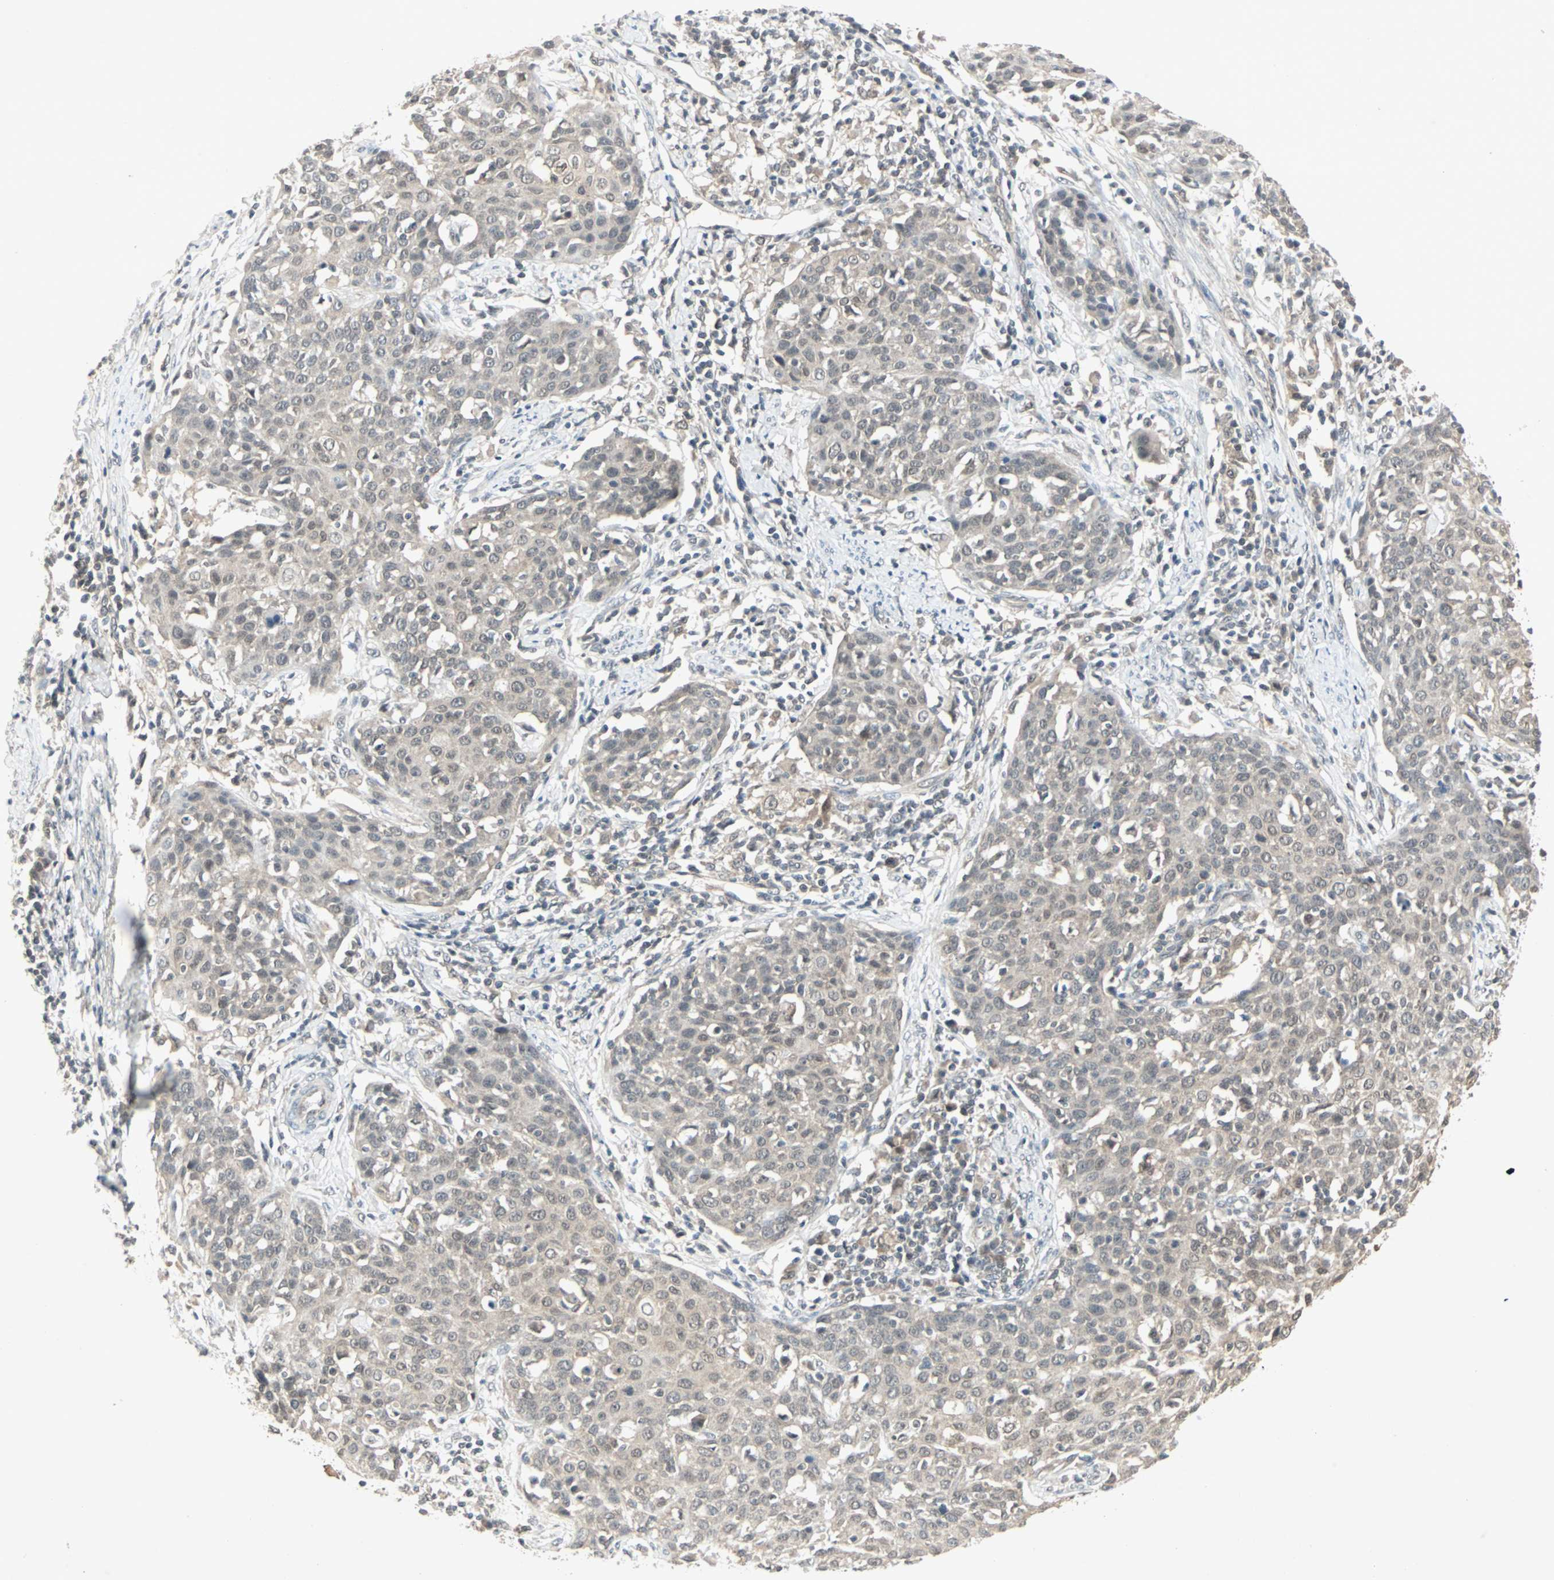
{"staining": {"intensity": "weak", "quantity": "25%-75%", "location": "cytoplasmic/membranous"}, "tissue": "cervical cancer", "cell_type": "Tumor cells", "image_type": "cancer", "snomed": [{"axis": "morphology", "description": "Squamous cell carcinoma, NOS"}, {"axis": "topography", "description": "Cervix"}], "caption": "Protein expression analysis of cervical cancer (squamous cell carcinoma) shows weak cytoplasmic/membranous expression in about 25%-75% of tumor cells.", "gene": "PTPA", "patient": {"sex": "female", "age": 38}}